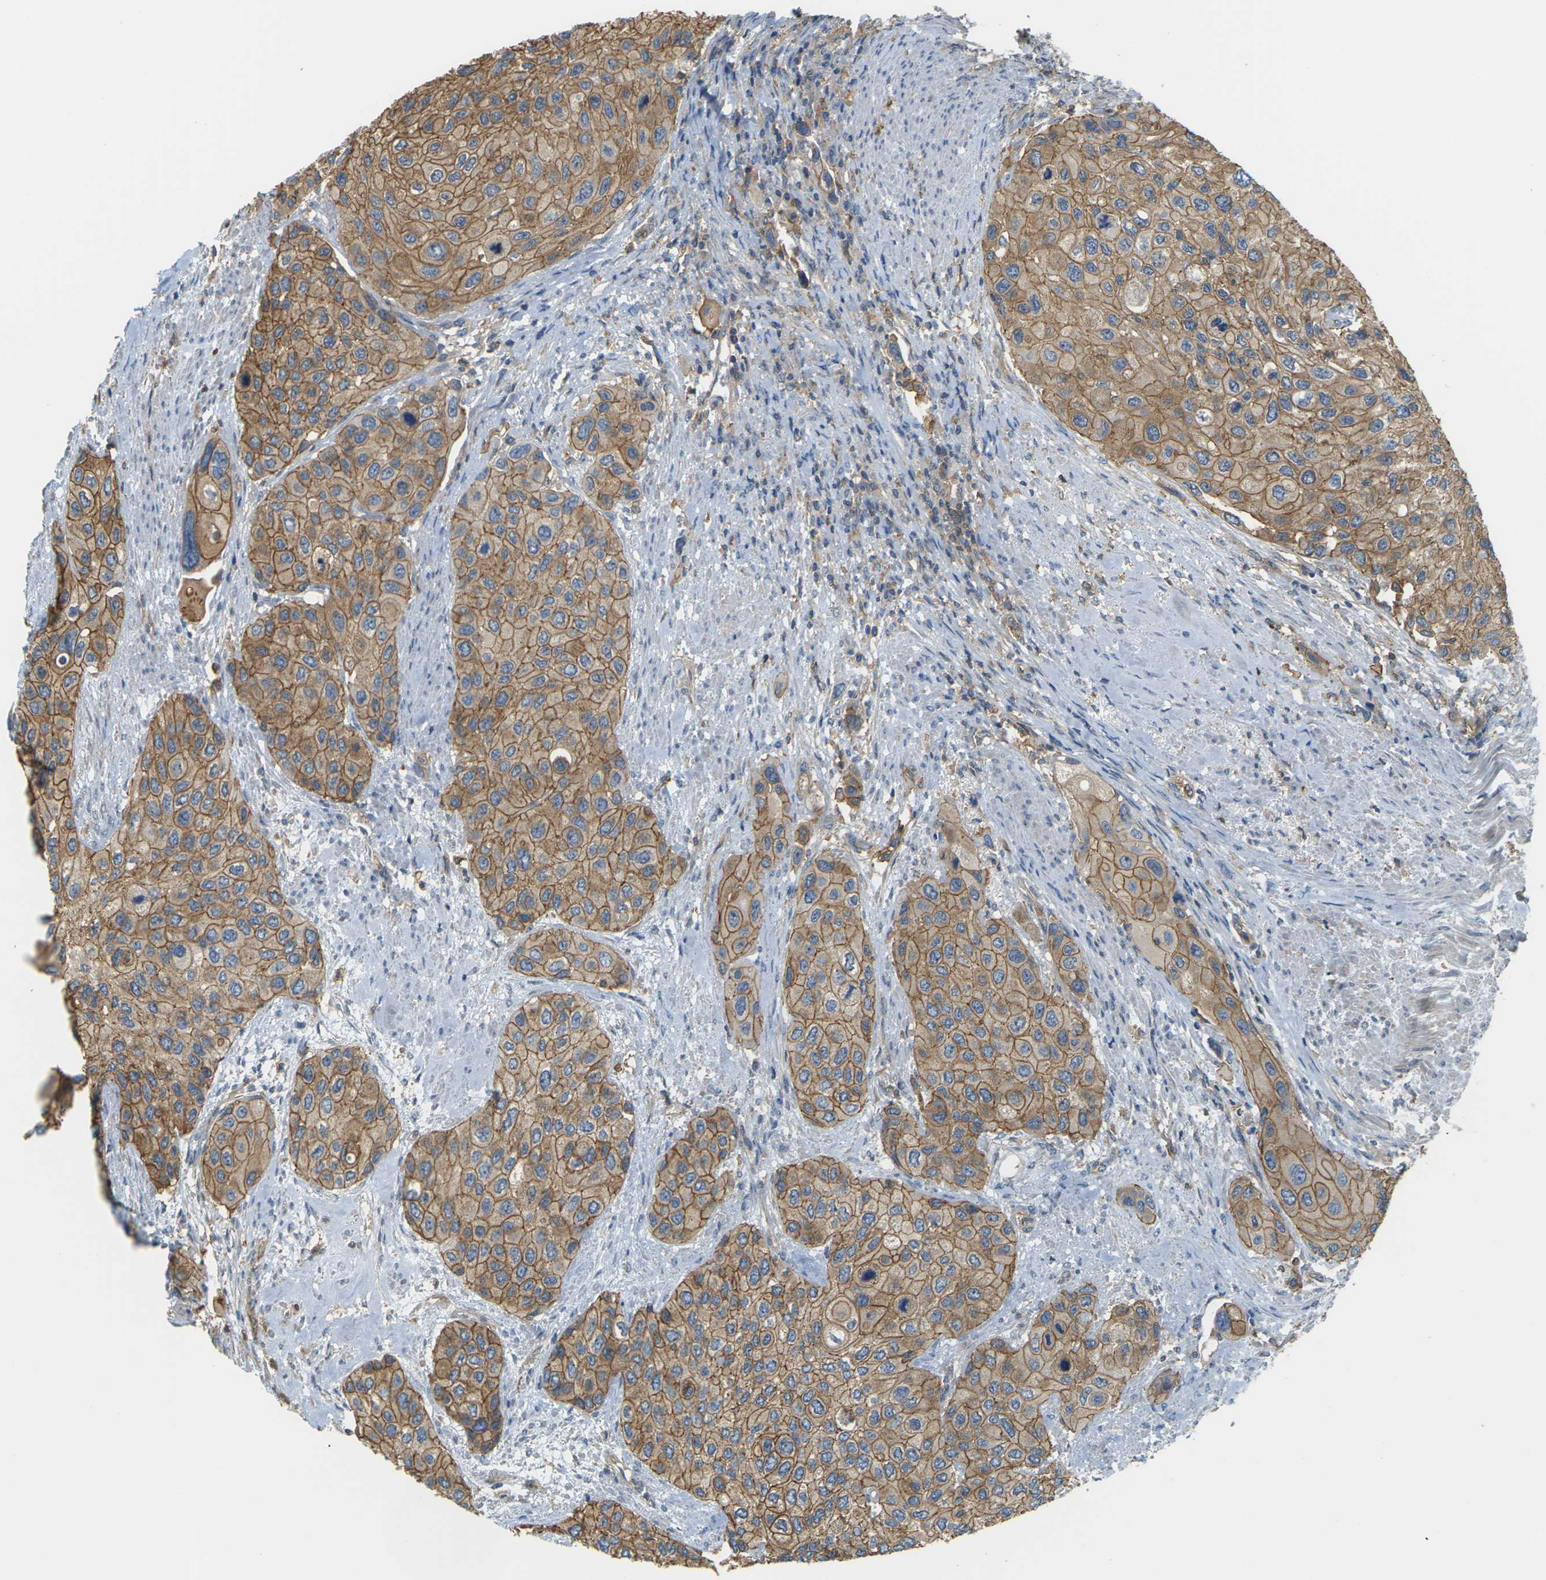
{"staining": {"intensity": "moderate", "quantity": ">75%", "location": "cytoplasmic/membranous"}, "tissue": "urothelial cancer", "cell_type": "Tumor cells", "image_type": "cancer", "snomed": [{"axis": "morphology", "description": "Urothelial carcinoma, High grade"}, {"axis": "topography", "description": "Urinary bladder"}], "caption": "High-power microscopy captured an immunohistochemistry (IHC) image of high-grade urothelial carcinoma, revealing moderate cytoplasmic/membranous staining in approximately >75% of tumor cells.", "gene": "IQGAP1", "patient": {"sex": "female", "age": 56}}